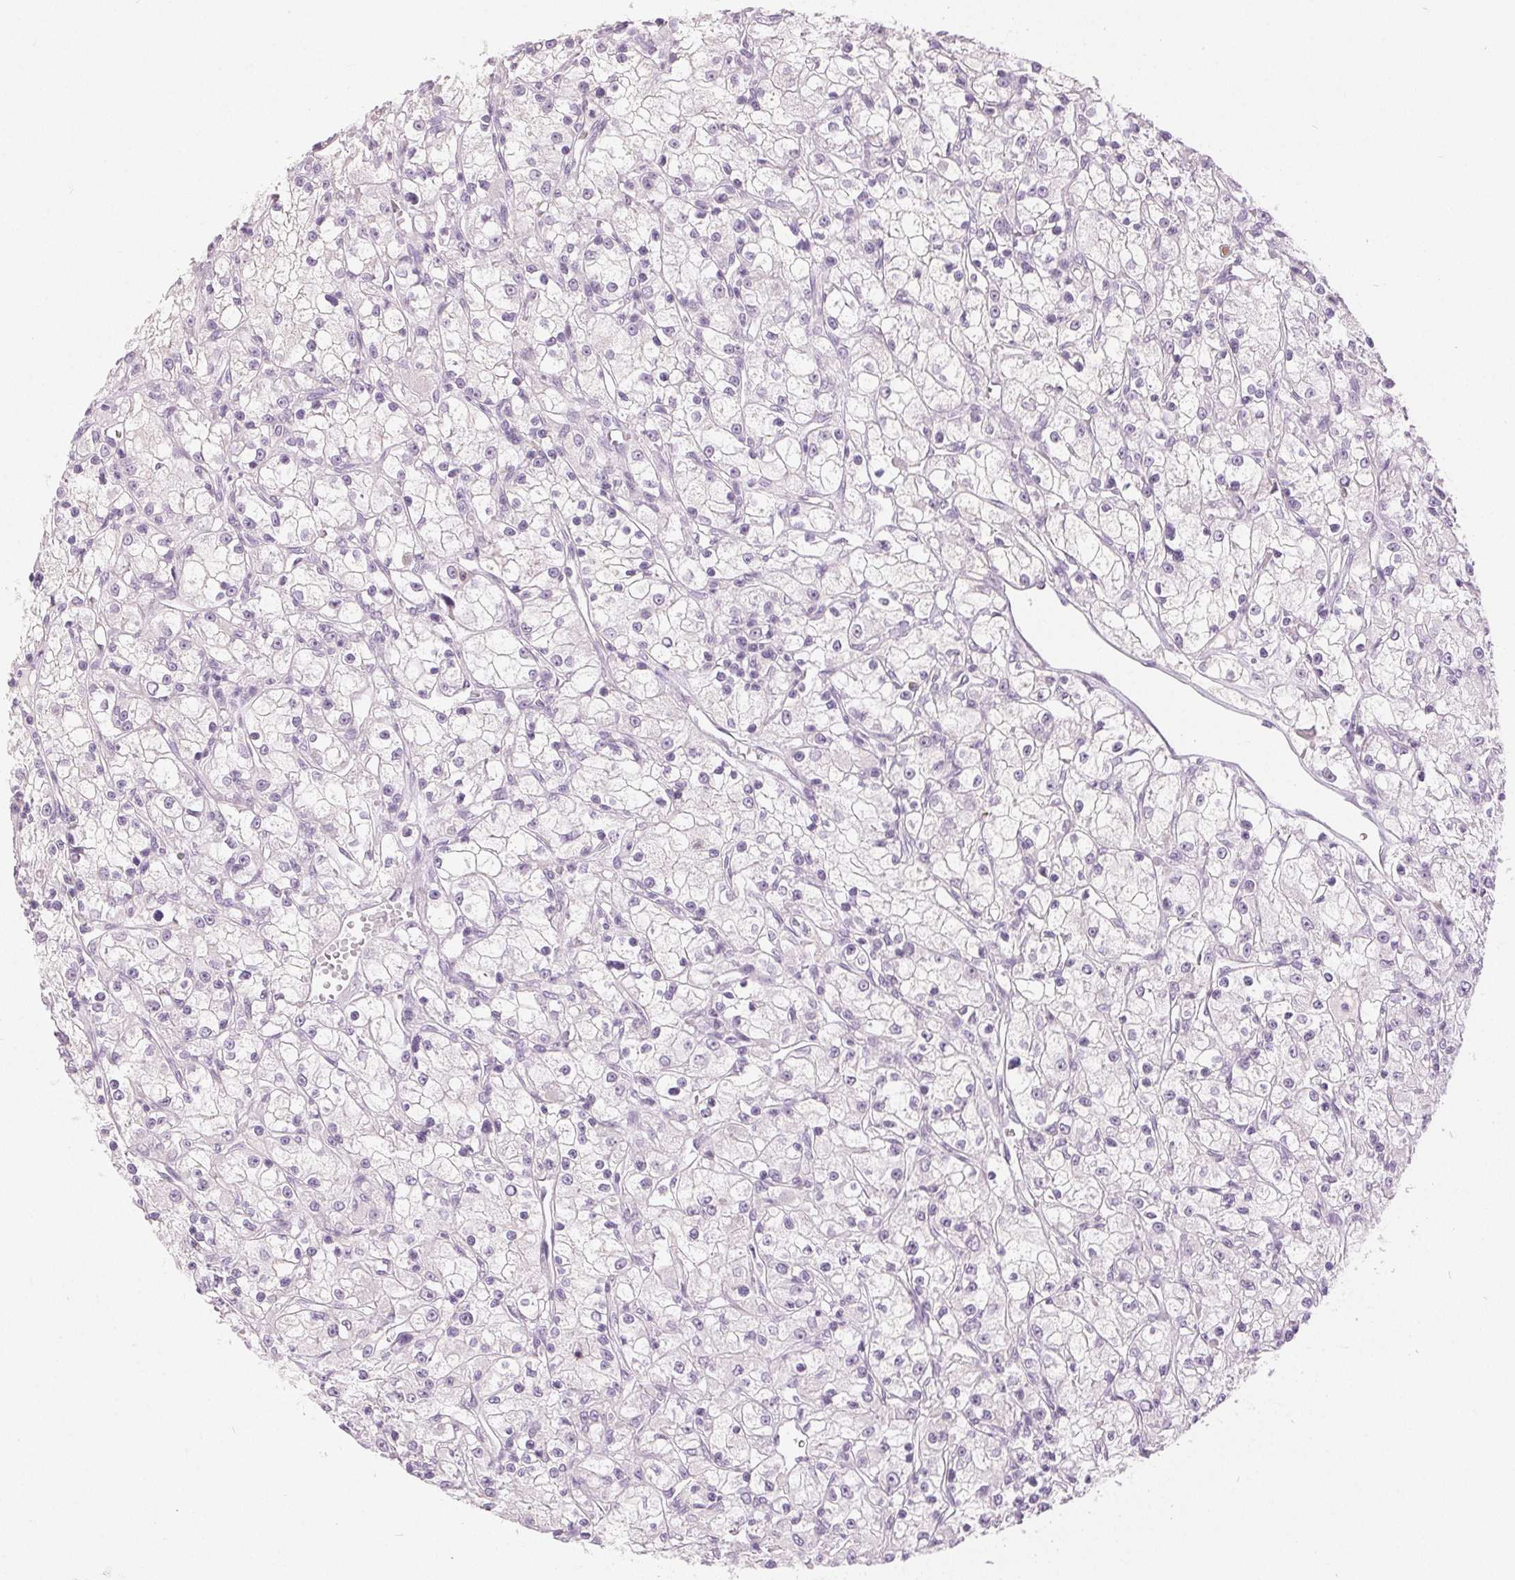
{"staining": {"intensity": "negative", "quantity": "none", "location": "none"}, "tissue": "renal cancer", "cell_type": "Tumor cells", "image_type": "cancer", "snomed": [{"axis": "morphology", "description": "Adenocarcinoma, NOS"}, {"axis": "topography", "description": "Kidney"}], "caption": "This is a micrograph of immunohistochemistry staining of renal cancer (adenocarcinoma), which shows no expression in tumor cells.", "gene": "DSG3", "patient": {"sex": "female", "age": 59}}